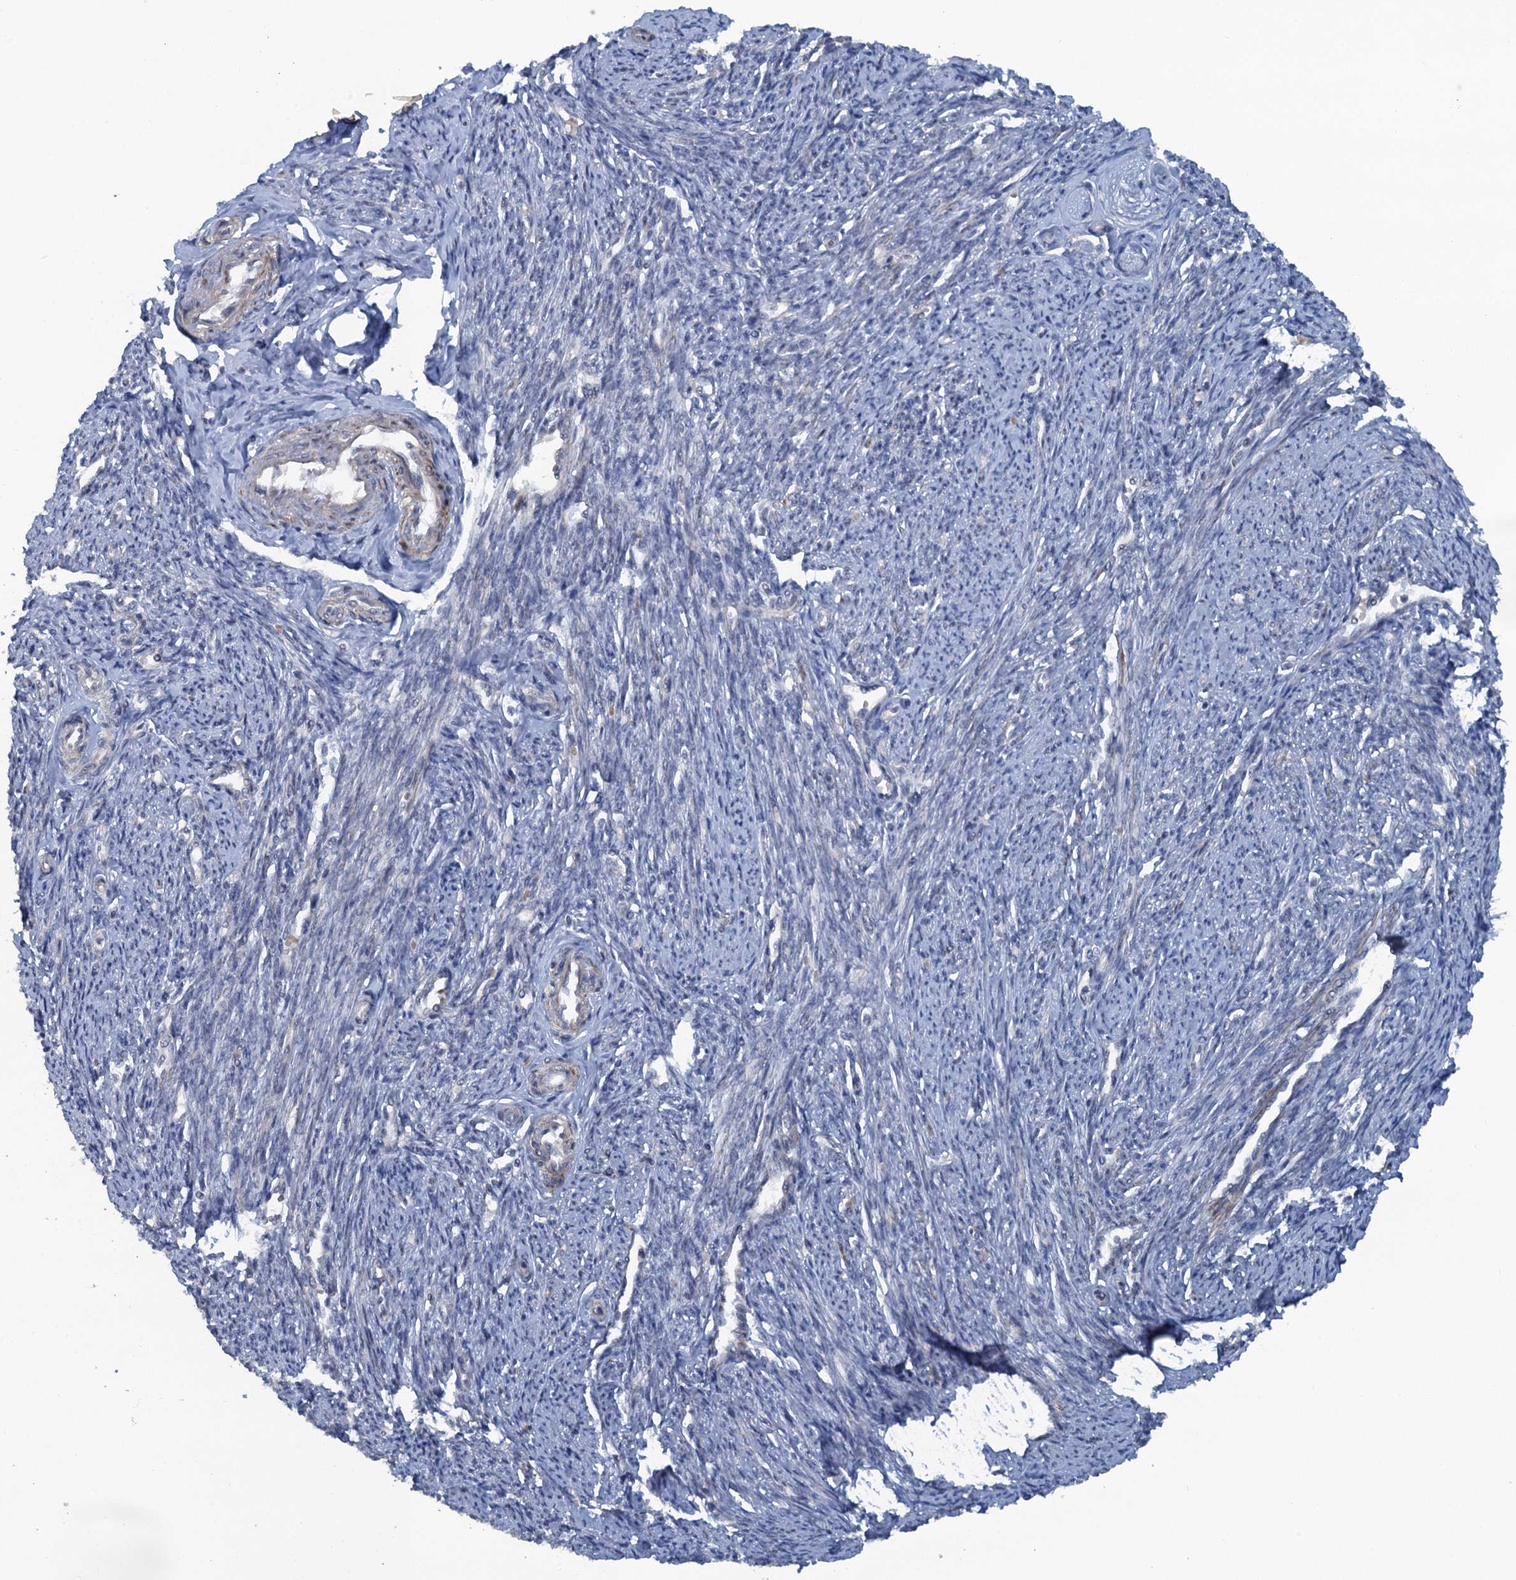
{"staining": {"intensity": "moderate", "quantity": "25%-75%", "location": "cytoplasmic/membranous"}, "tissue": "smooth muscle", "cell_type": "Smooth muscle cells", "image_type": "normal", "snomed": [{"axis": "morphology", "description": "Normal tissue, NOS"}, {"axis": "topography", "description": "Smooth muscle"}, {"axis": "topography", "description": "Uterus"}], "caption": "Protein staining of normal smooth muscle reveals moderate cytoplasmic/membranous staining in about 25%-75% of smooth muscle cells. (DAB (3,3'-diaminobenzidine) IHC with brightfield microscopy, high magnification).", "gene": "MYO16", "patient": {"sex": "female", "age": 59}}